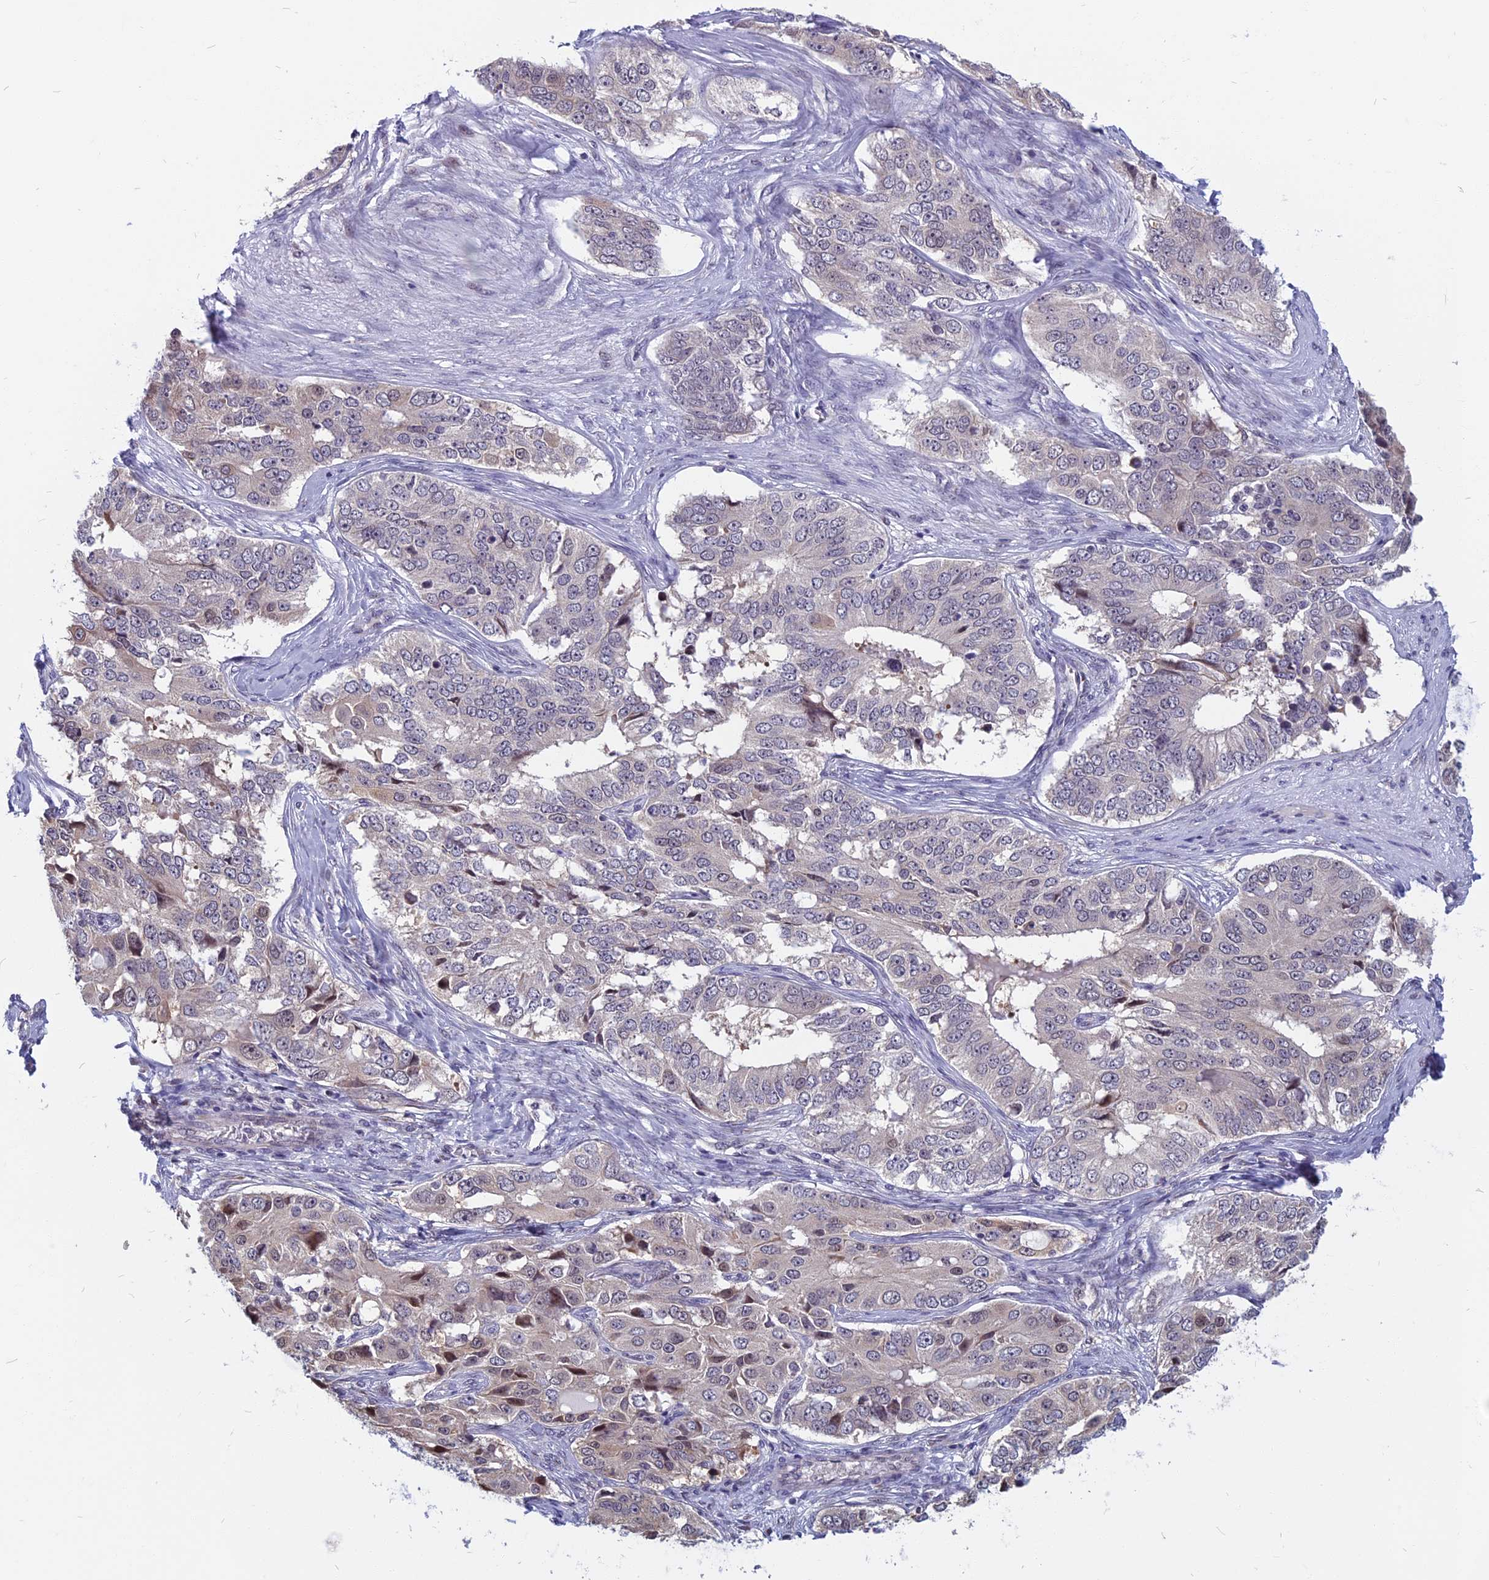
{"staining": {"intensity": "weak", "quantity": "<25%", "location": "nuclear"}, "tissue": "ovarian cancer", "cell_type": "Tumor cells", "image_type": "cancer", "snomed": [{"axis": "morphology", "description": "Carcinoma, endometroid"}, {"axis": "topography", "description": "Ovary"}], "caption": "Endometroid carcinoma (ovarian) was stained to show a protein in brown. There is no significant staining in tumor cells. (Brightfield microscopy of DAB (3,3'-diaminobenzidine) IHC at high magnification).", "gene": "CCDC113", "patient": {"sex": "female", "age": 51}}